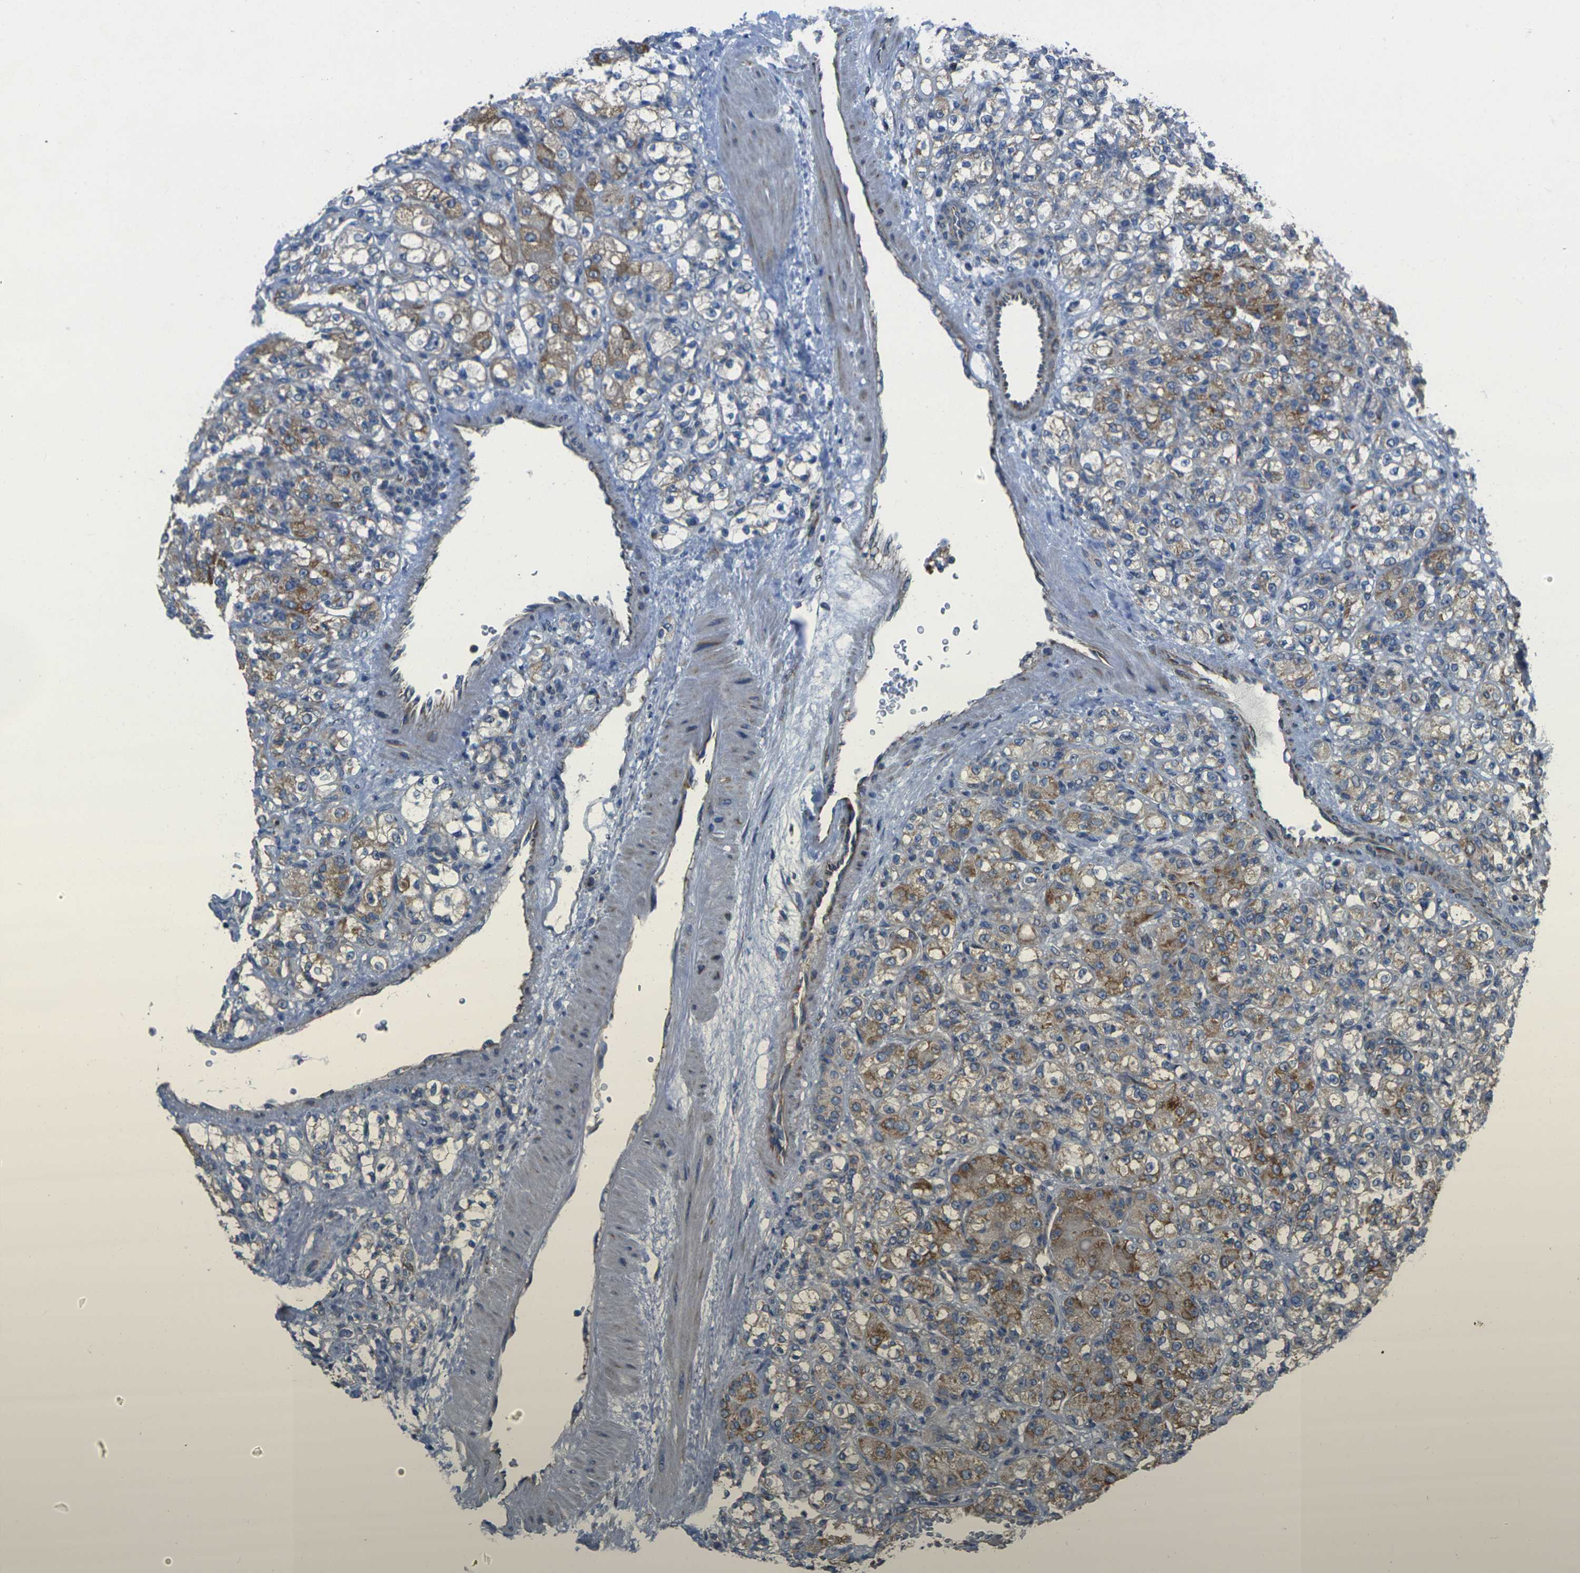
{"staining": {"intensity": "moderate", "quantity": "25%-75%", "location": "cytoplasmic/membranous"}, "tissue": "renal cancer", "cell_type": "Tumor cells", "image_type": "cancer", "snomed": [{"axis": "morphology", "description": "Adenocarcinoma, NOS"}, {"axis": "topography", "description": "Kidney"}], "caption": "IHC micrograph of neoplastic tissue: human adenocarcinoma (renal) stained using immunohistochemistry (IHC) demonstrates medium levels of moderate protein expression localized specifically in the cytoplasmic/membranous of tumor cells, appearing as a cytoplasmic/membranous brown color.", "gene": "TMEM120B", "patient": {"sex": "male", "age": 61}}